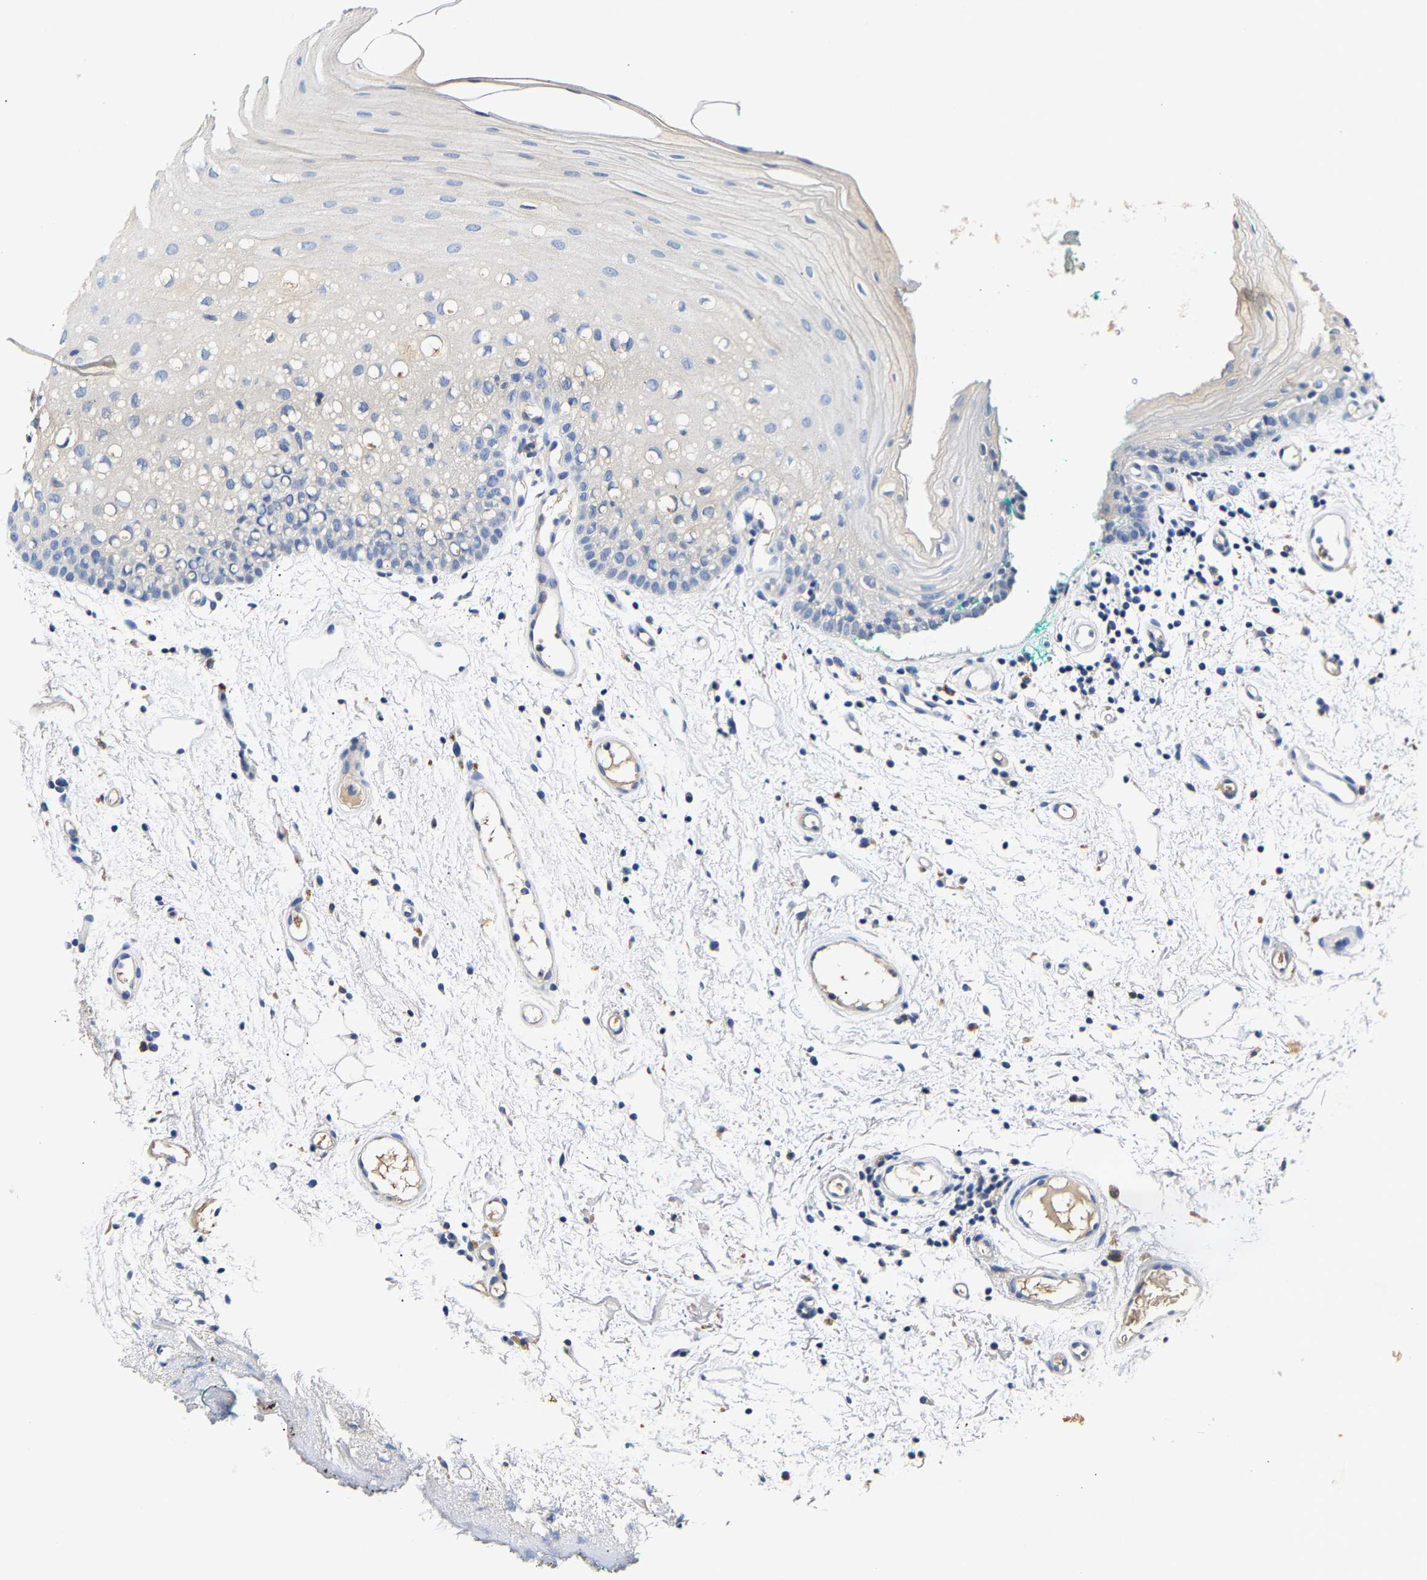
{"staining": {"intensity": "negative", "quantity": "none", "location": "none"}, "tissue": "oral mucosa", "cell_type": "Squamous epithelial cells", "image_type": "normal", "snomed": [{"axis": "morphology", "description": "Normal tissue, NOS"}, {"axis": "morphology", "description": "Squamous cell carcinoma, NOS"}, {"axis": "topography", "description": "Oral tissue"}, {"axis": "topography", "description": "Salivary gland"}, {"axis": "topography", "description": "Head-Neck"}], "caption": "Squamous epithelial cells are negative for brown protein staining in unremarkable oral mucosa. (DAB immunohistochemistry with hematoxylin counter stain).", "gene": "SLCO2B1", "patient": {"sex": "female", "age": 62}}